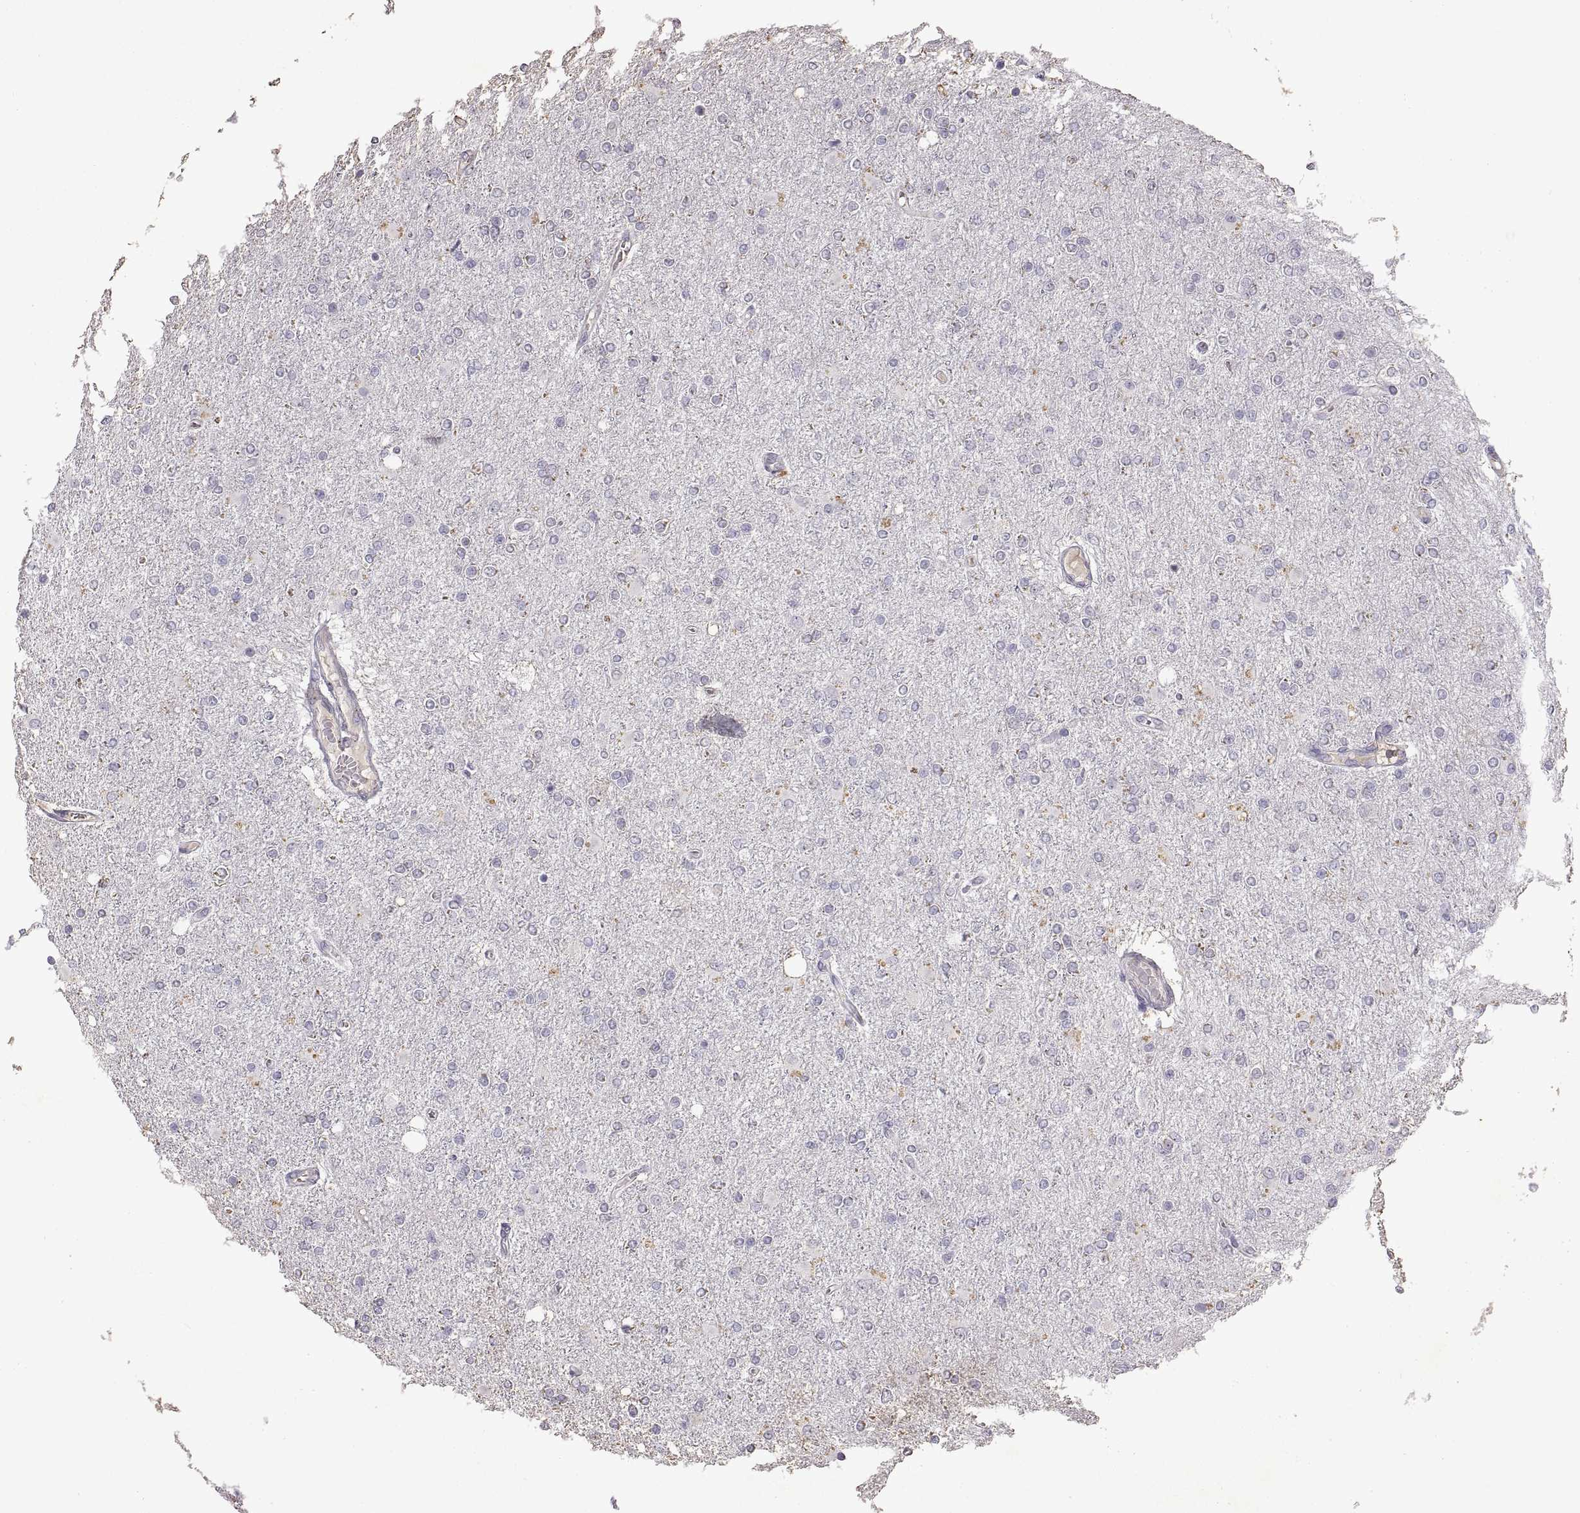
{"staining": {"intensity": "negative", "quantity": "none", "location": "none"}, "tissue": "glioma", "cell_type": "Tumor cells", "image_type": "cancer", "snomed": [{"axis": "morphology", "description": "Glioma, malignant, High grade"}, {"axis": "topography", "description": "Cerebral cortex"}], "caption": "This is an immunohistochemistry (IHC) histopathology image of human malignant glioma (high-grade). There is no expression in tumor cells.", "gene": "DEFB136", "patient": {"sex": "male", "age": 70}}